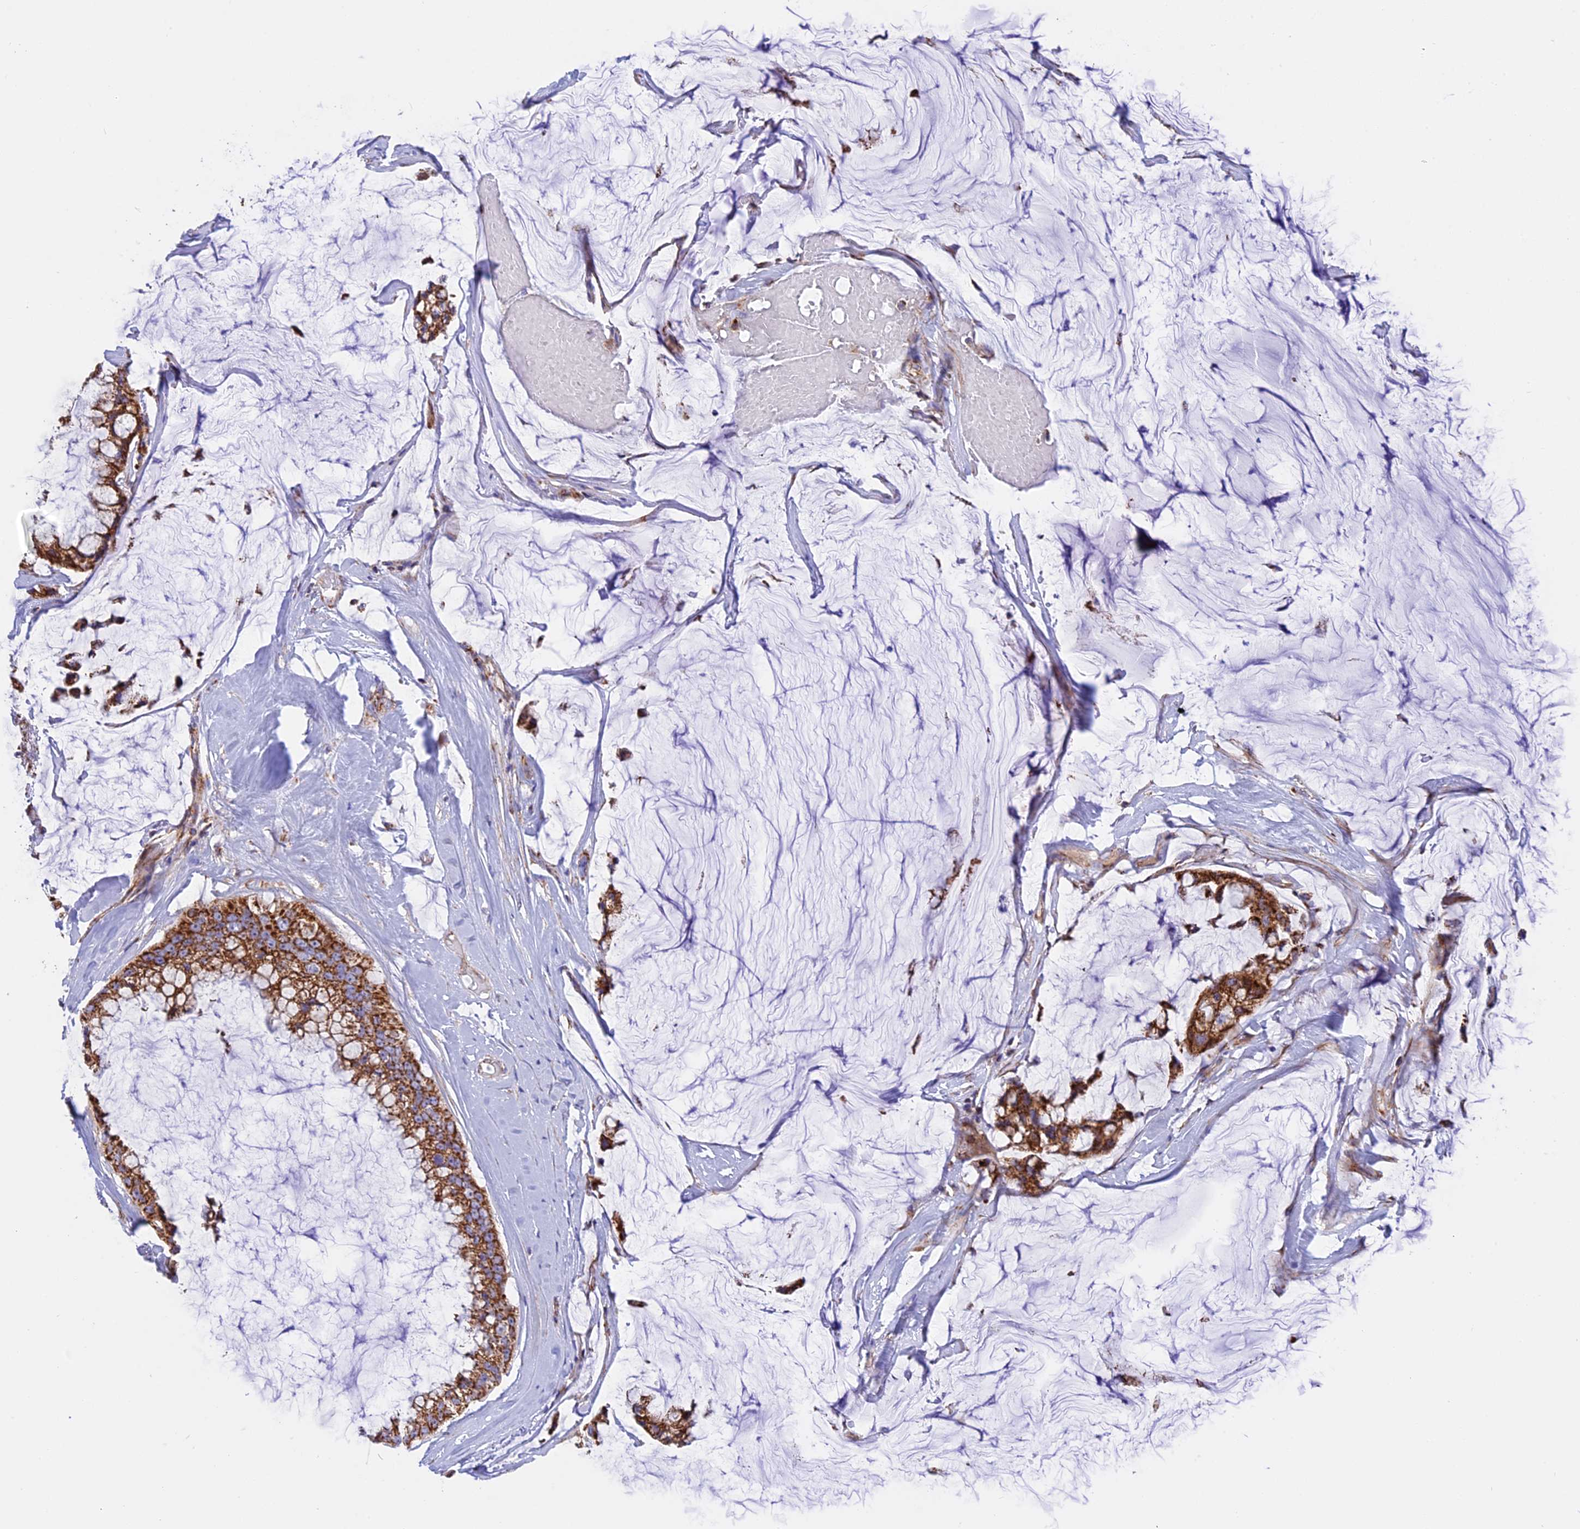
{"staining": {"intensity": "strong", "quantity": ">75%", "location": "cytoplasmic/membranous"}, "tissue": "ovarian cancer", "cell_type": "Tumor cells", "image_type": "cancer", "snomed": [{"axis": "morphology", "description": "Cystadenocarcinoma, mucinous, NOS"}, {"axis": "topography", "description": "Ovary"}], "caption": "Immunohistochemical staining of mucinous cystadenocarcinoma (ovarian) shows high levels of strong cytoplasmic/membranous staining in approximately >75% of tumor cells.", "gene": "UQCRB", "patient": {"sex": "female", "age": 39}}